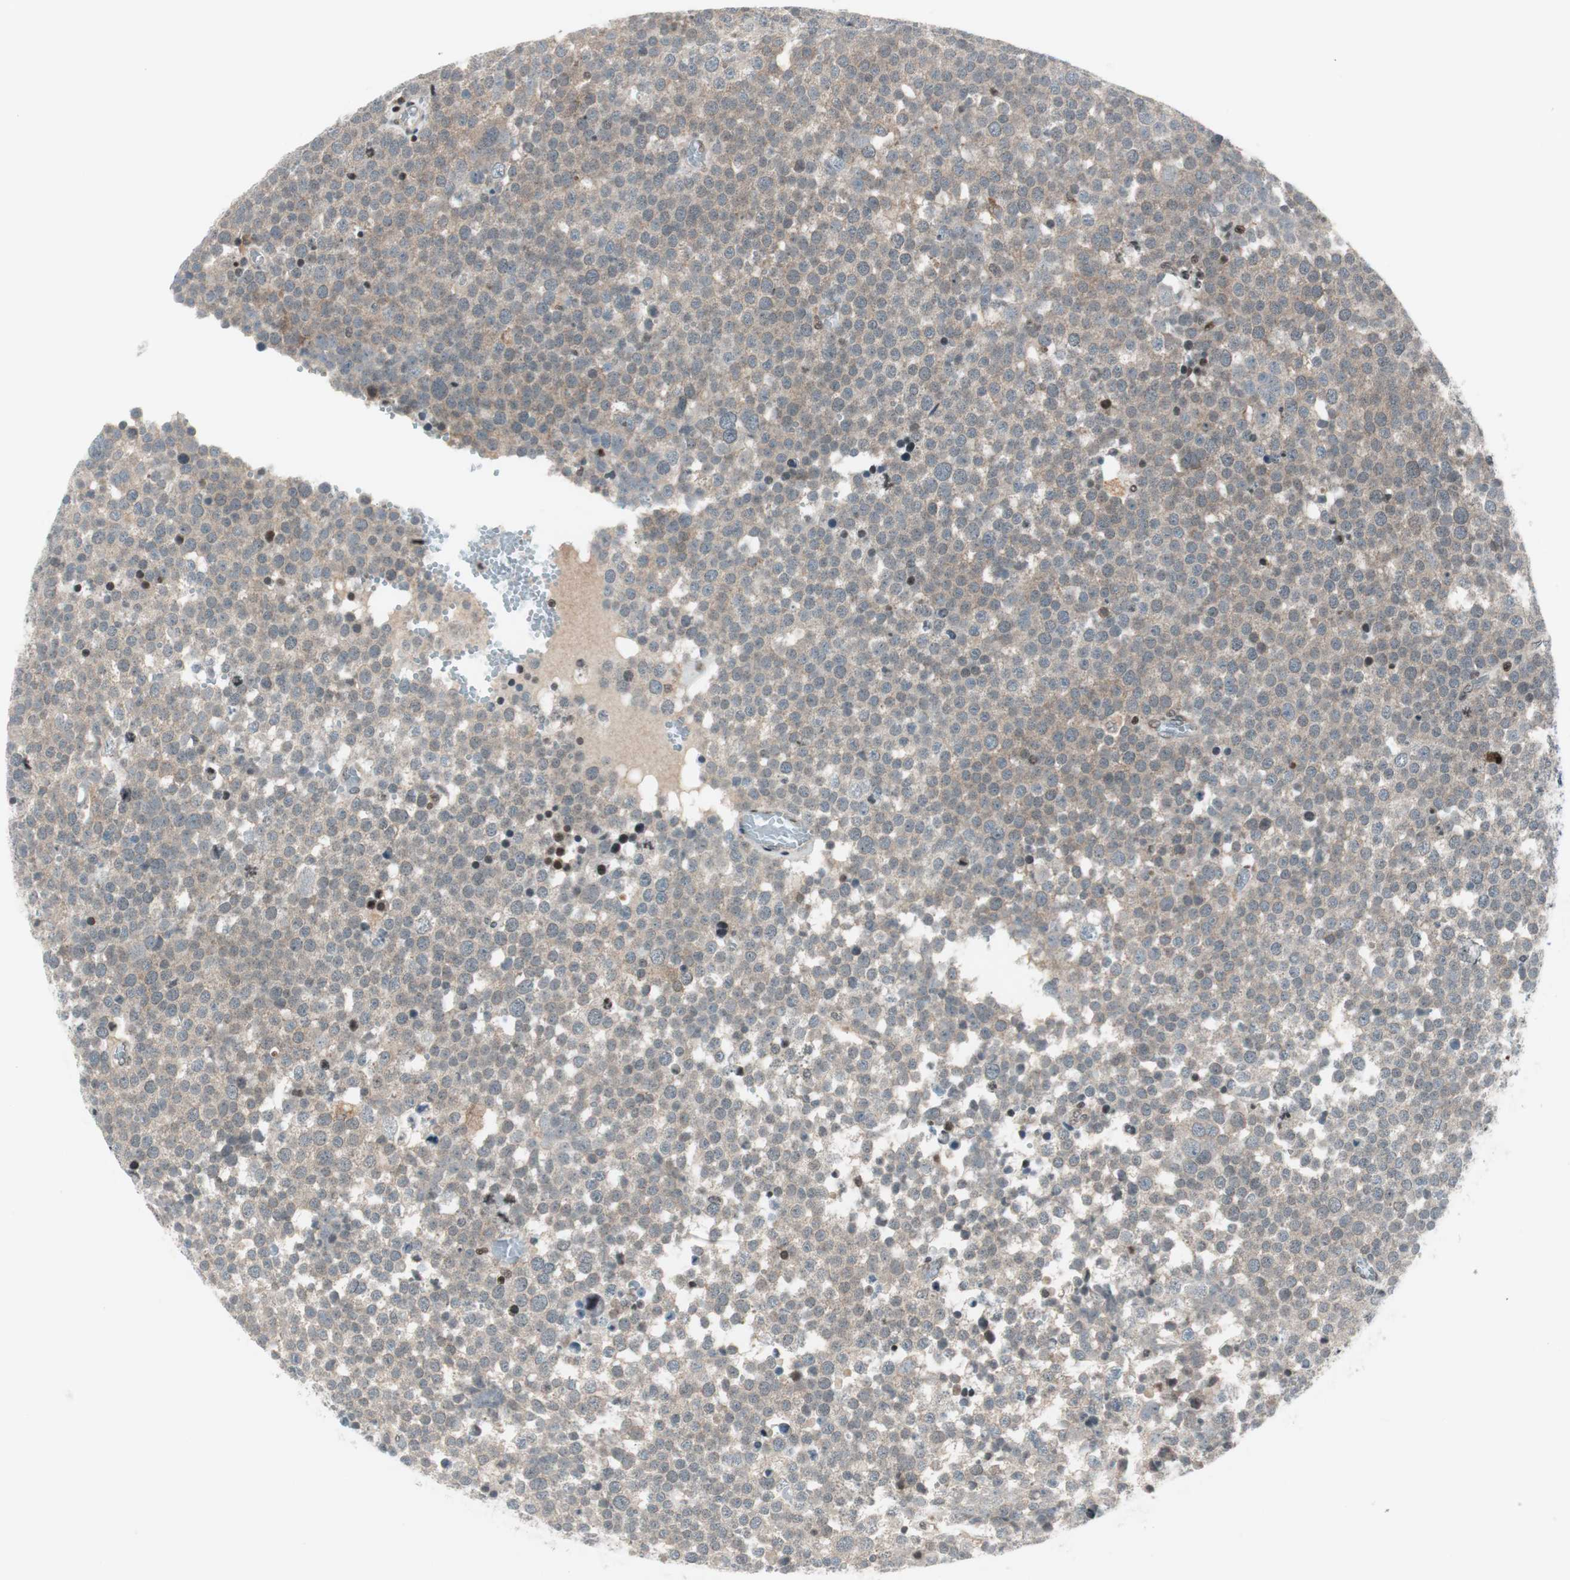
{"staining": {"intensity": "weak", "quantity": ">75%", "location": "cytoplasmic/membranous"}, "tissue": "testis cancer", "cell_type": "Tumor cells", "image_type": "cancer", "snomed": [{"axis": "morphology", "description": "Seminoma, NOS"}, {"axis": "topography", "description": "Testis"}], "caption": "Testis cancer stained with a brown dye shows weak cytoplasmic/membranous positive positivity in about >75% of tumor cells.", "gene": "TPT1", "patient": {"sex": "male", "age": 71}}